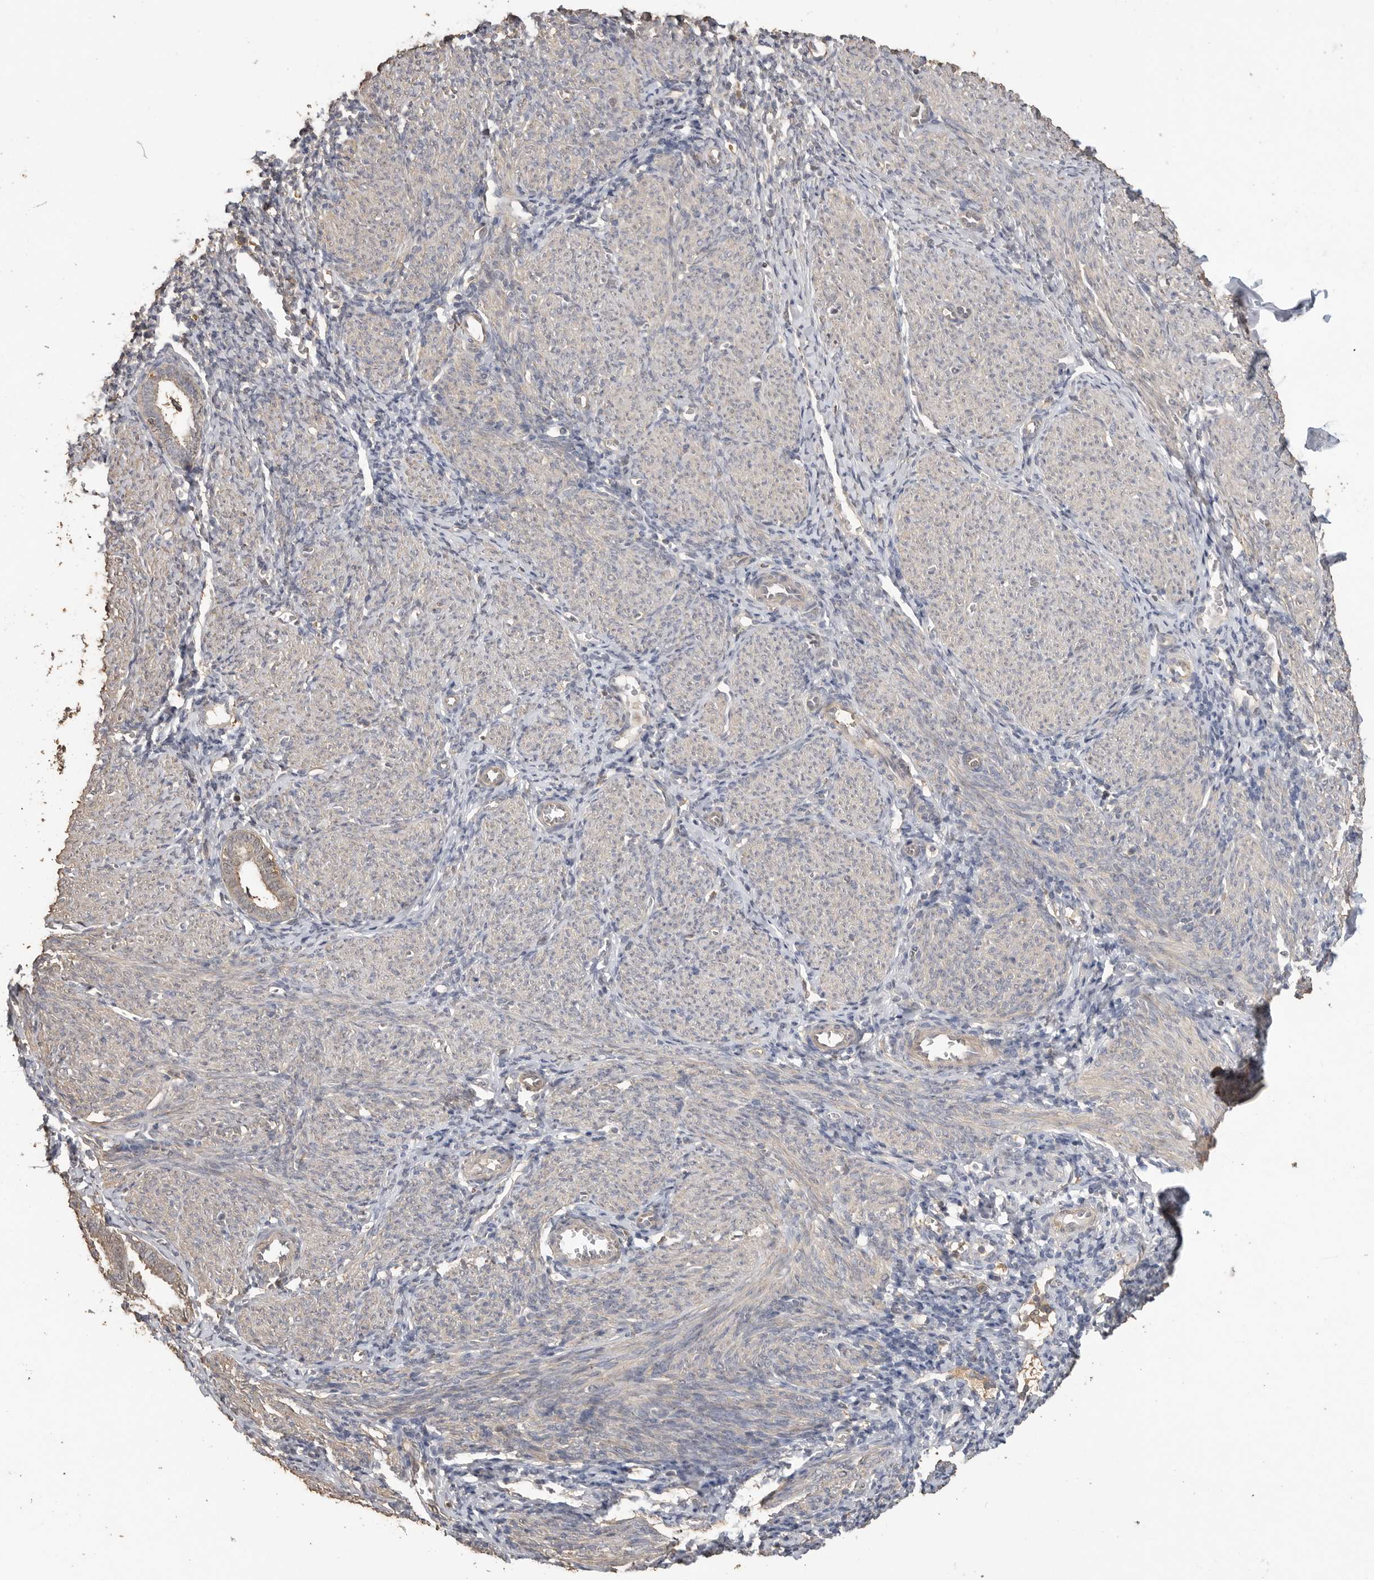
{"staining": {"intensity": "negative", "quantity": "none", "location": "none"}, "tissue": "endometrium", "cell_type": "Cells in endometrial stroma", "image_type": "normal", "snomed": [{"axis": "morphology", "description": "Normal tissue, NOS"}, {"axis": "morphology", "description": "Adenocarcinoma, NOS"}, {"axis": "topography", "description": "Endometrium"}], "caption": "A photomicrograph of human endometrium is negative for staining in cells in endometrial stroma.", "gene": "MAP2K1", "patient": {"sex": "female", "age": 57}}